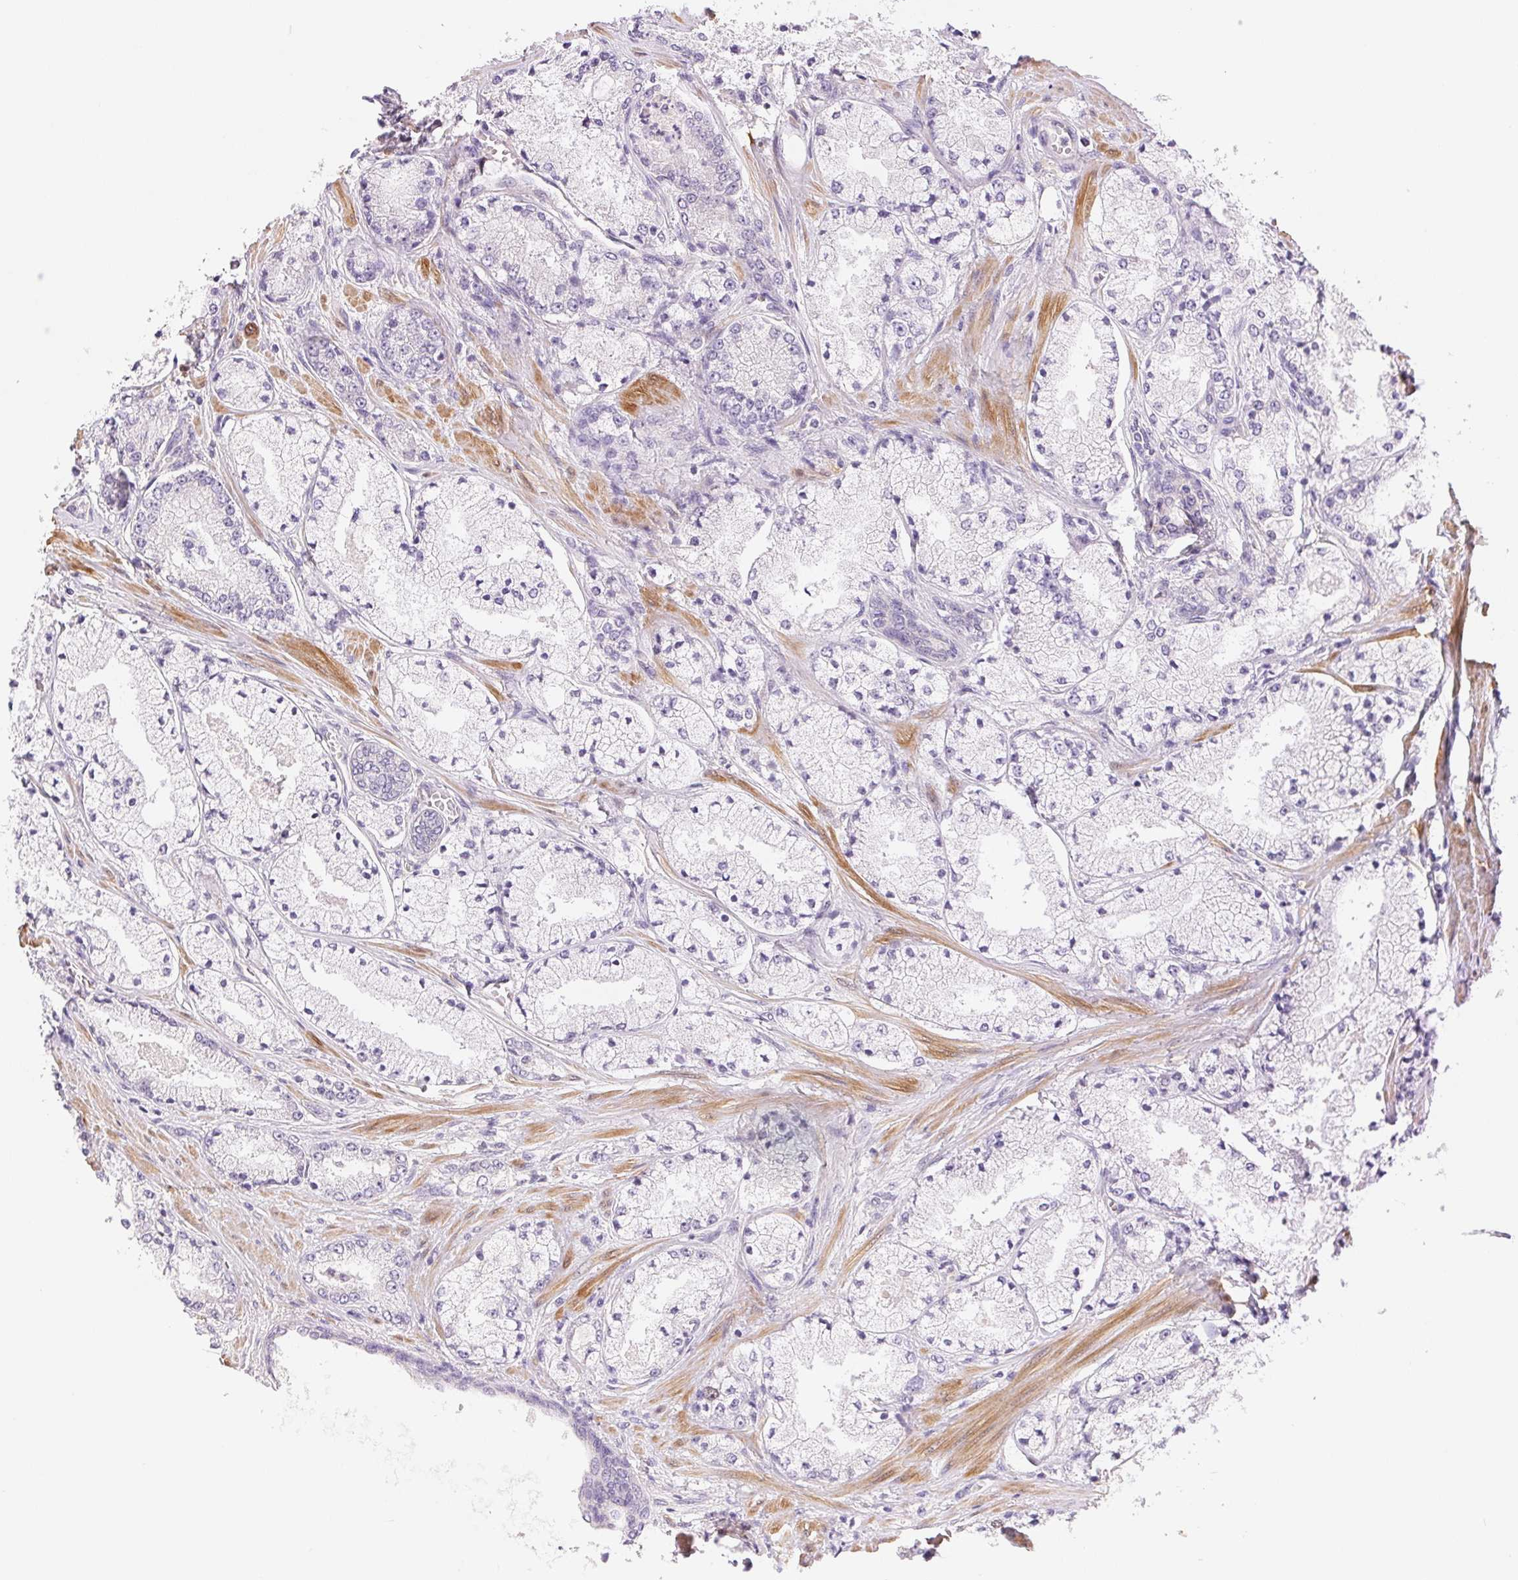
{"staining": {"intensity": "negative", "quantity": "none", "location": "none"}, "tissue": "prostate cancer", "cell_type": "Tumor cells", "image_type": "cancer", "snomed": [{"axis": "morphology", "description": "Adenocarcinoma, High grade"}, {"axis": "topography", "description": "Prostate"}], "caption": "Prostate cancer (adenocarcinoma (high-grade)) was stained to show a protein in brown. There is no significant positivity in tumor cells.", "gene": "SMTN", "patient": {"sex": "male", "age": 63}}